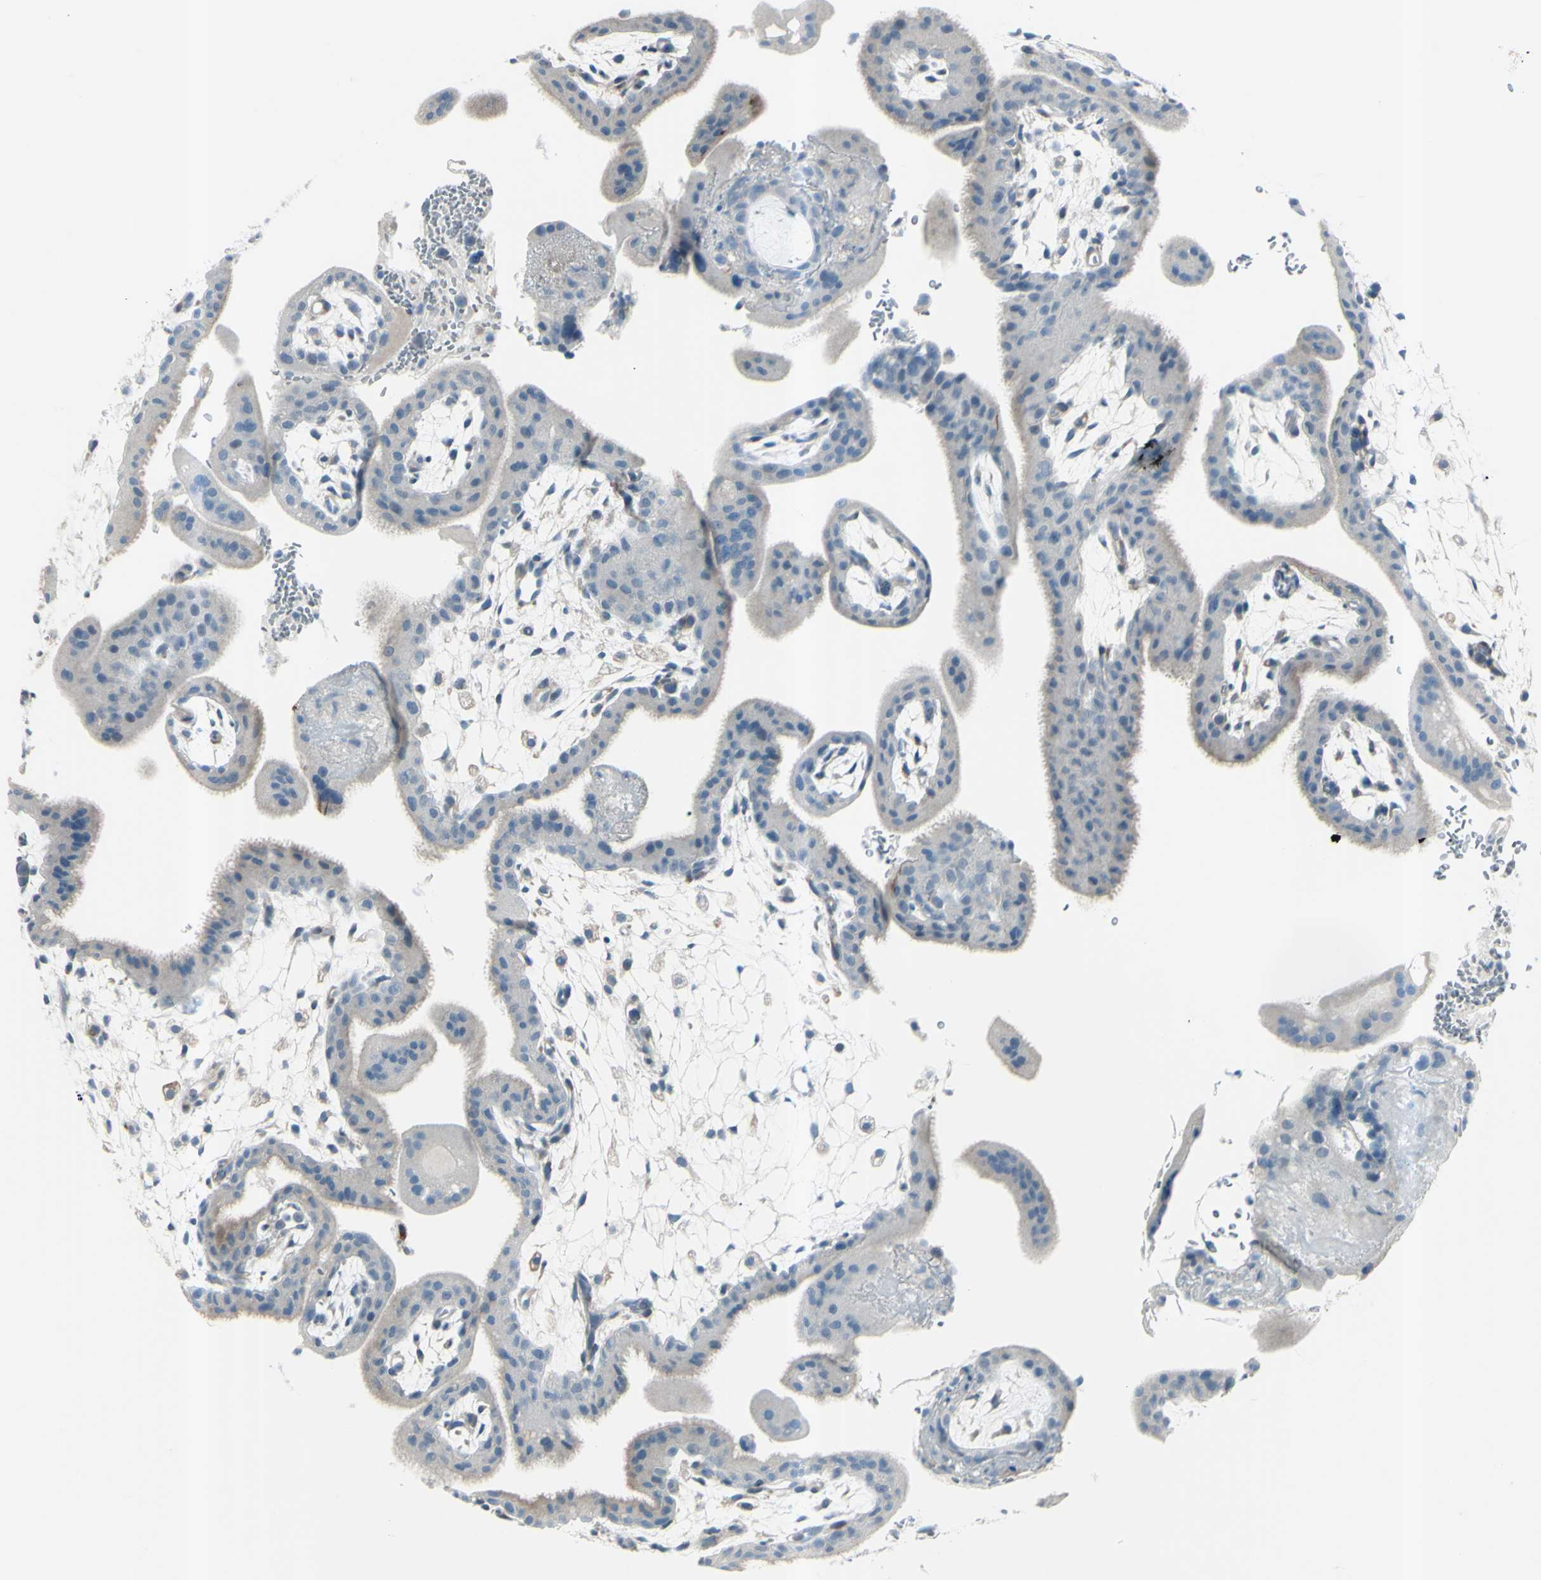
{"staining": {"intensity": "negative", "quantity": "none", "location": "none"}, "tissue": "placenta", "cell_type": "Decidual cells", "image_type": "normal", "snomed": [{"axis": "morphology", "description": "Normal tissue, NOS"}, {"axis": "topography", "description": "Placenta"}], "caption": "Protein analysis of benign placenta shows no significant expression in decidual cells.", "gene": "GPR34", "patient": {"sex": "female", "age": 35}}